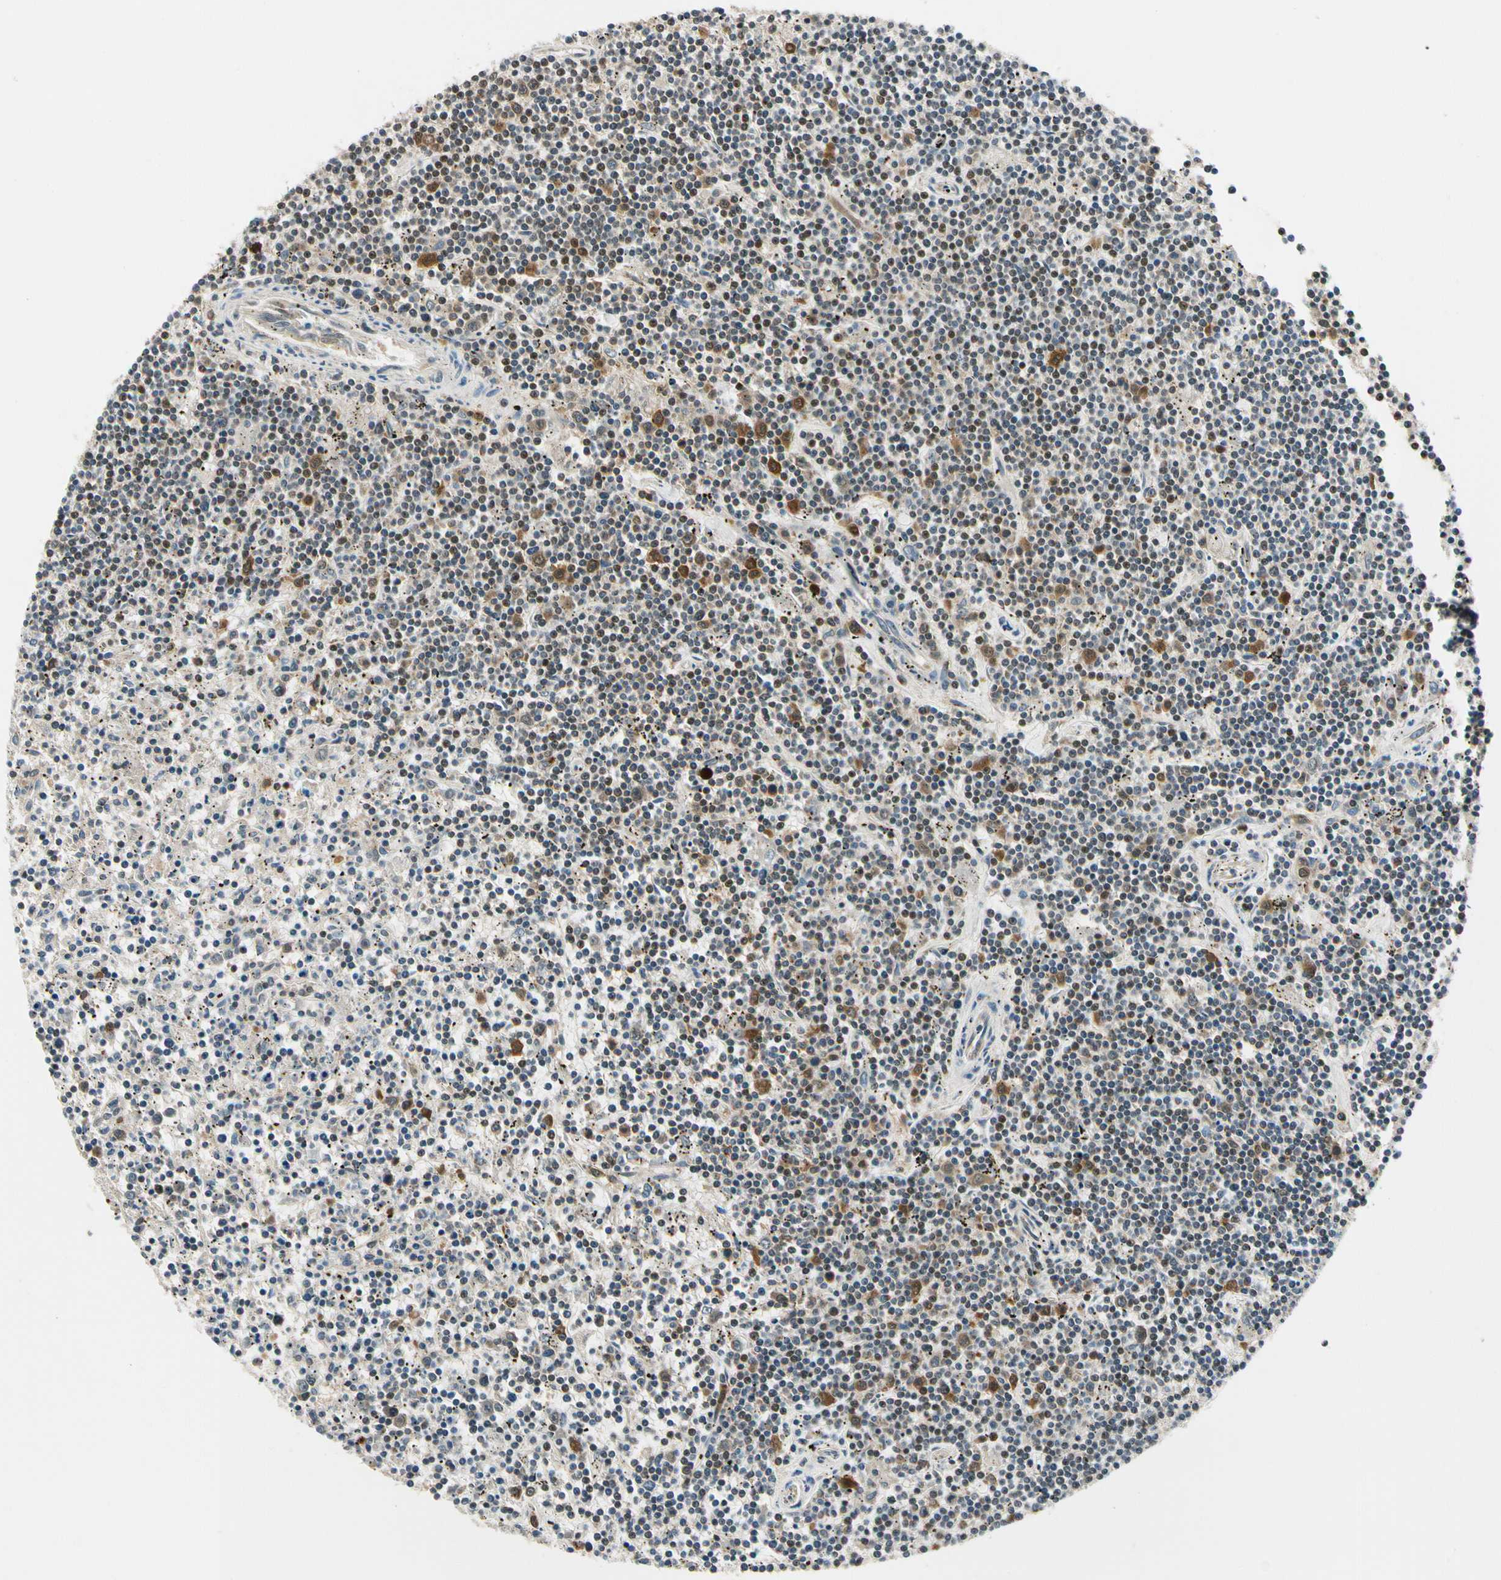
{"staining": {"intensity": "moderate", "quantity": "<25%", "location": "cytoplasmic/membranous"}, "tissue": "lymphoma", "cell_type": "Tumor cells", "image_type": "cancer", "snomed": [{"axis": "morphology", "description": "Malignant lymphoma, non-Hodgkin's type, Low grade"}, {"axis": "topography", "description": "Spleen"}], "caption": "A histopathology image showing moderate cytoplasmic/membranous expression in about <25% of tumor cells in lymphoma, as visualized by brown immunohistochemical staining.", "gene": "PDK2", "patient": {"sex": "male", "age": 76}}